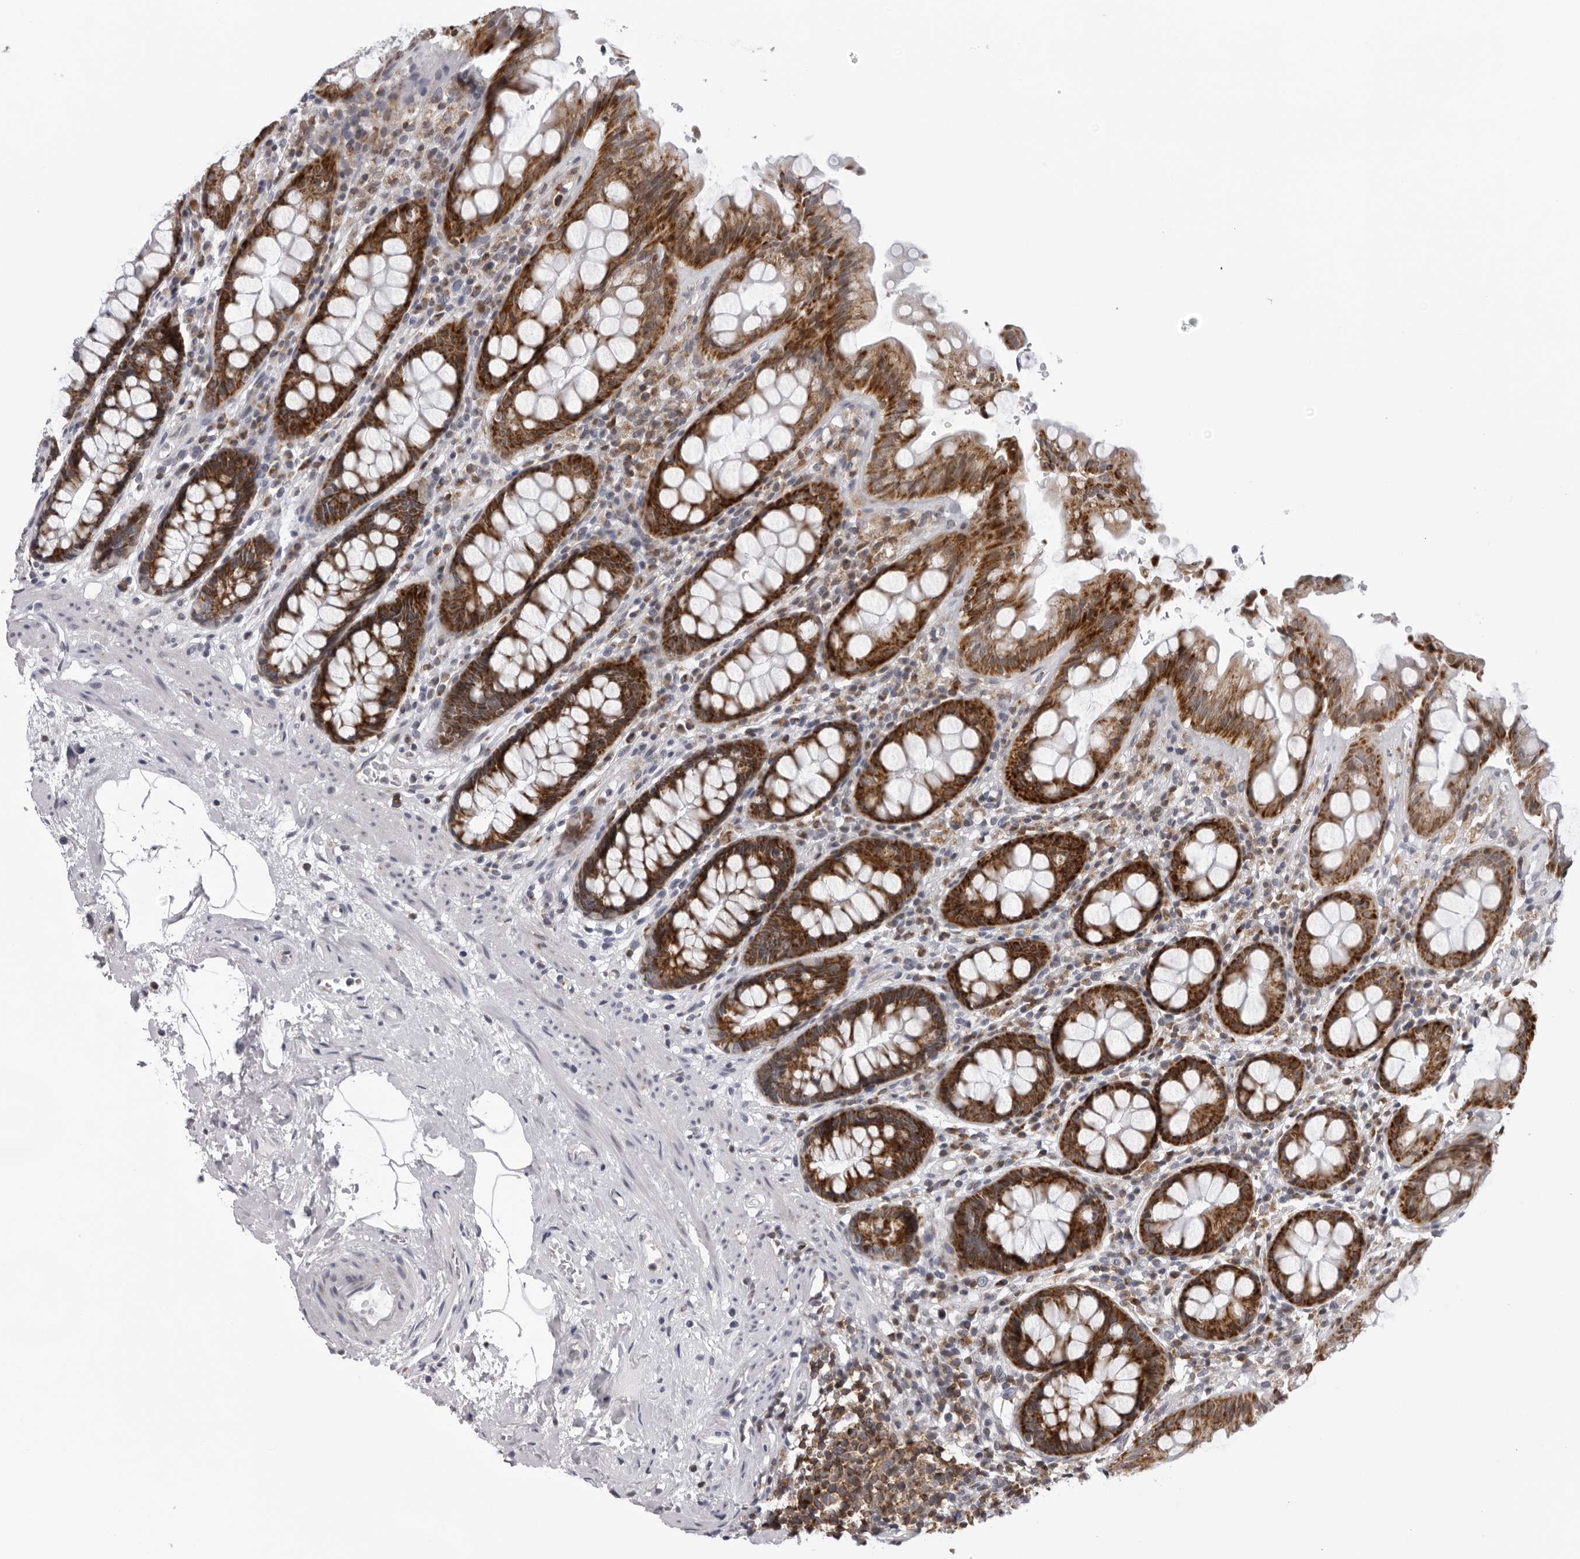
{"staining": {"intensity": "strong", "quantity": ">75%", "location": "cytoplasmic/membranous"}, "tissue": "rectum", "cell_type": "Glandular cells", "image_type": "normal", "snomed": [{"axis": "morphology", "description": "Normal tissue, NOS"}, {"axis": "topography", "description": "Rectum"}], "caption": "IHC image of normal rectum stained for a protein (brown), which reveals high levels of strong cytoplasmic/membranous positivity in about >75% of glandular cells.", "gene": "CPT2", "patient": {"sex": "male", "age": 64}}